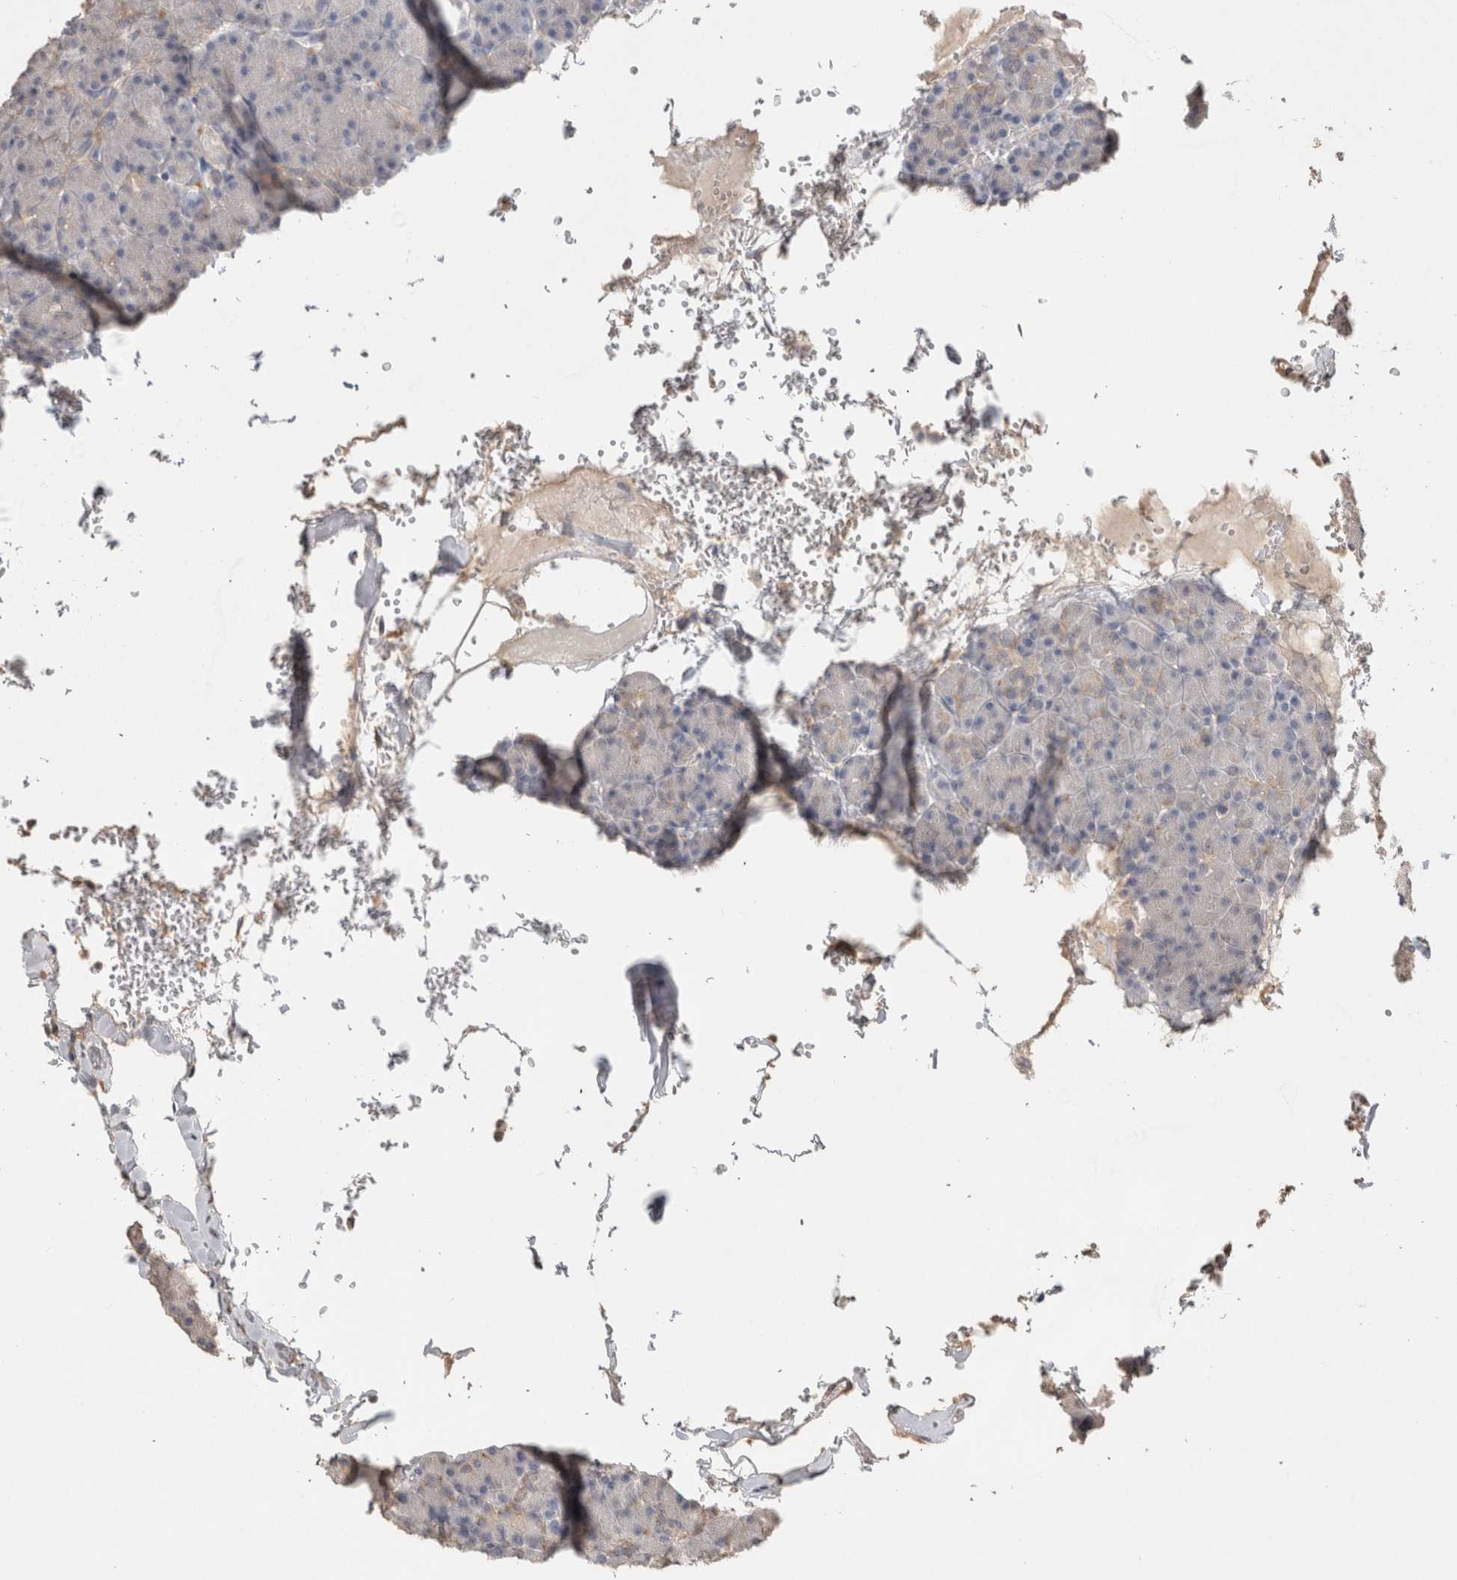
{"staining": {"intensity": "weak", "quantity": "<25%", "location": "cytoplasmic/membranous"}, "tissue": "pancreas", "cell_type": "Exocrine glandular cells", "image_type": "normal", "snomed": [{"axis": "morphology", "description": "Normal tissue, NOS"}, {"axis": "topography", "description": "Pancreas"}], "caption": "Exocrine glandular cells are negative for brown protein staining in normal pancreas. (Stains: DAB IHC with hematoxylin counter stain, Microscopy: brightfield microscopy at high magnification).", "gene": "NAALADL2", "patient": {"sex": "female", "age": 43}}